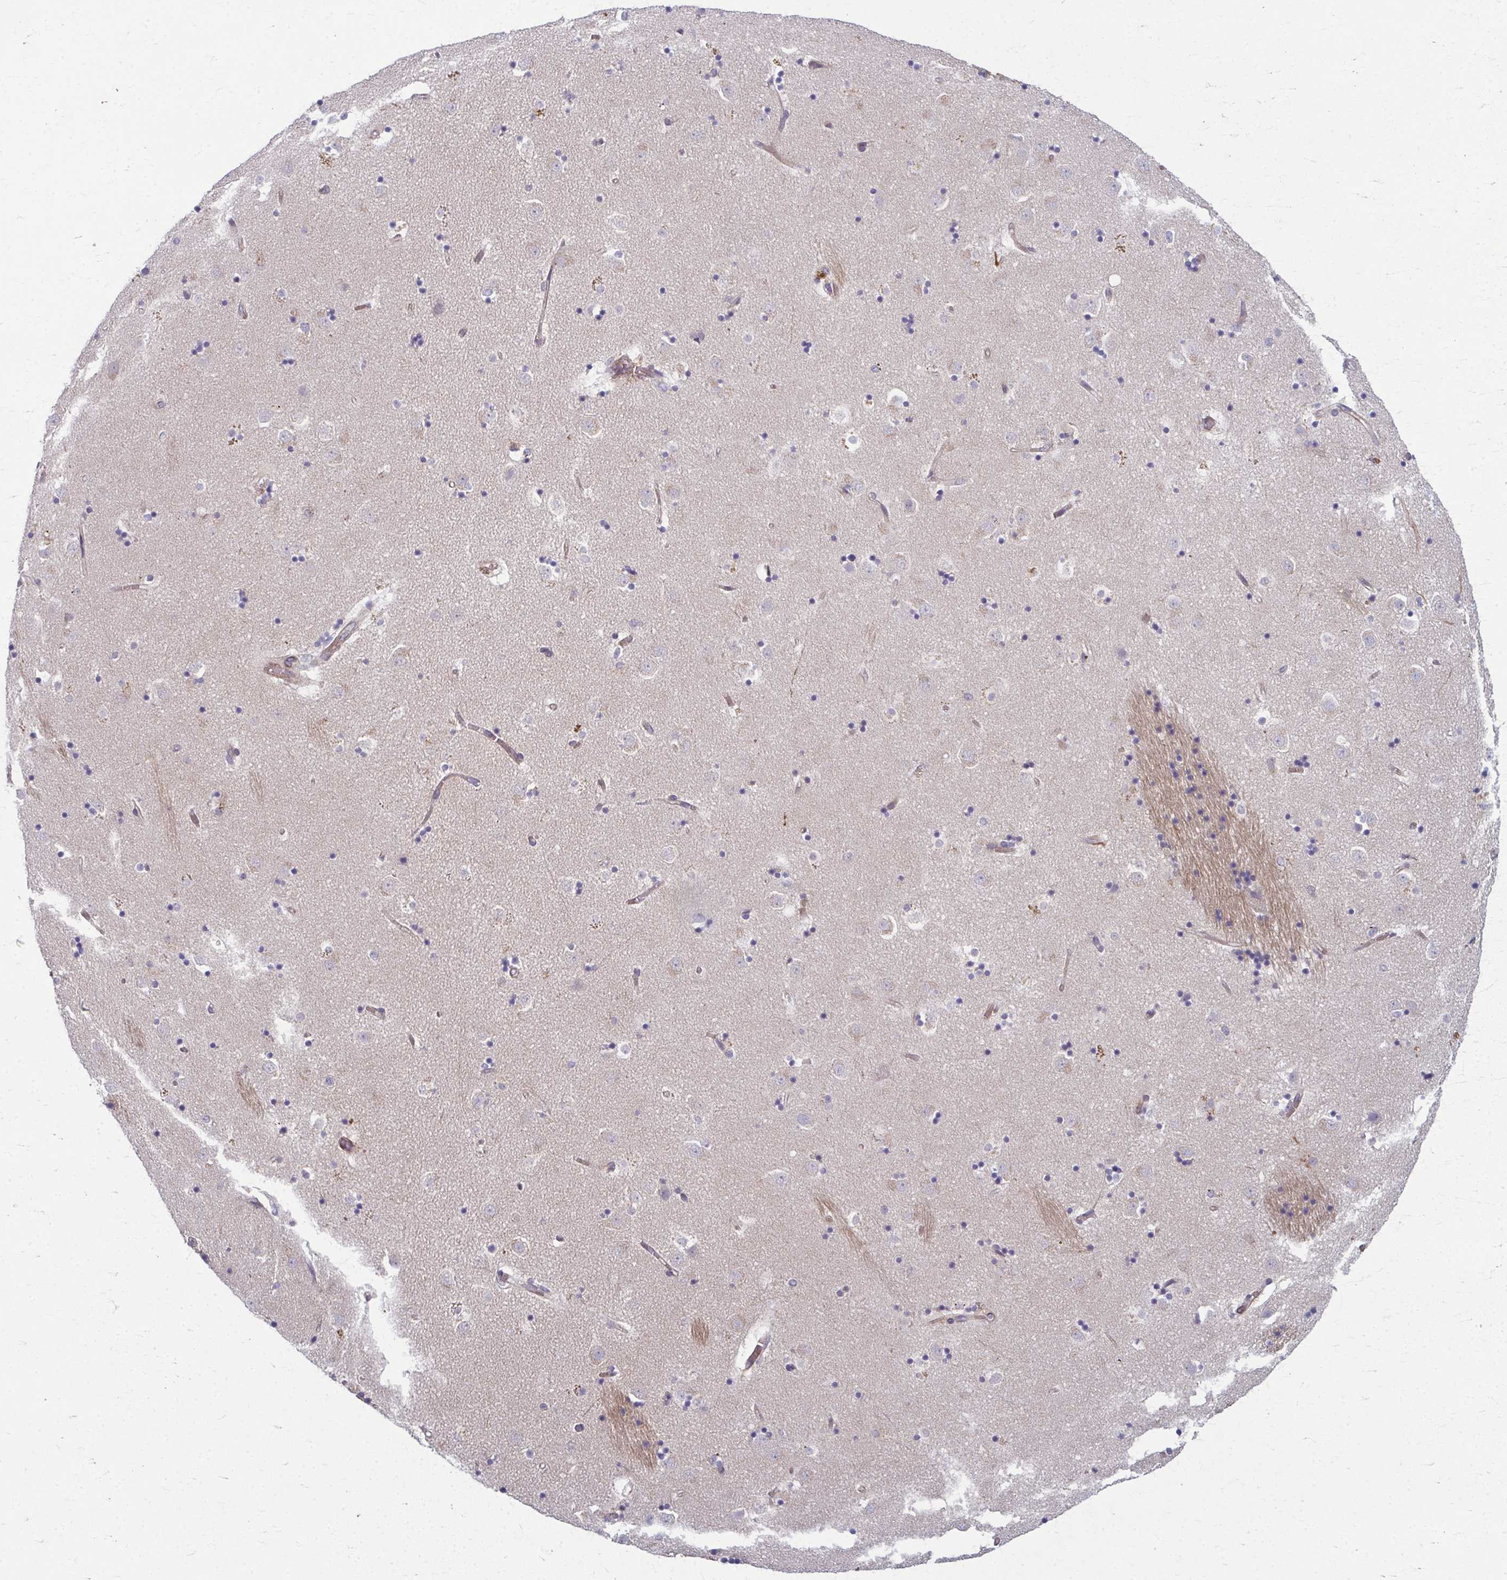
{"staining": {"intensity": "negative", "quantity": "none", "location": "none"}, "tissue": "caudate", "cell_type": "Glial cells", "image_type": "normal", "snomed": [{"axis": "morphology", "description": "Normal tissue, NOS"}, {"axis": "topography", "description": "Lateral ventricle wall"}], "caption": "This is an immunohistochemistry (IHC) image of unremarkable human caudate. There is no staining in glial cells.", "gene": "EID2B", "patient": {"sex": "male", "age": 58}}